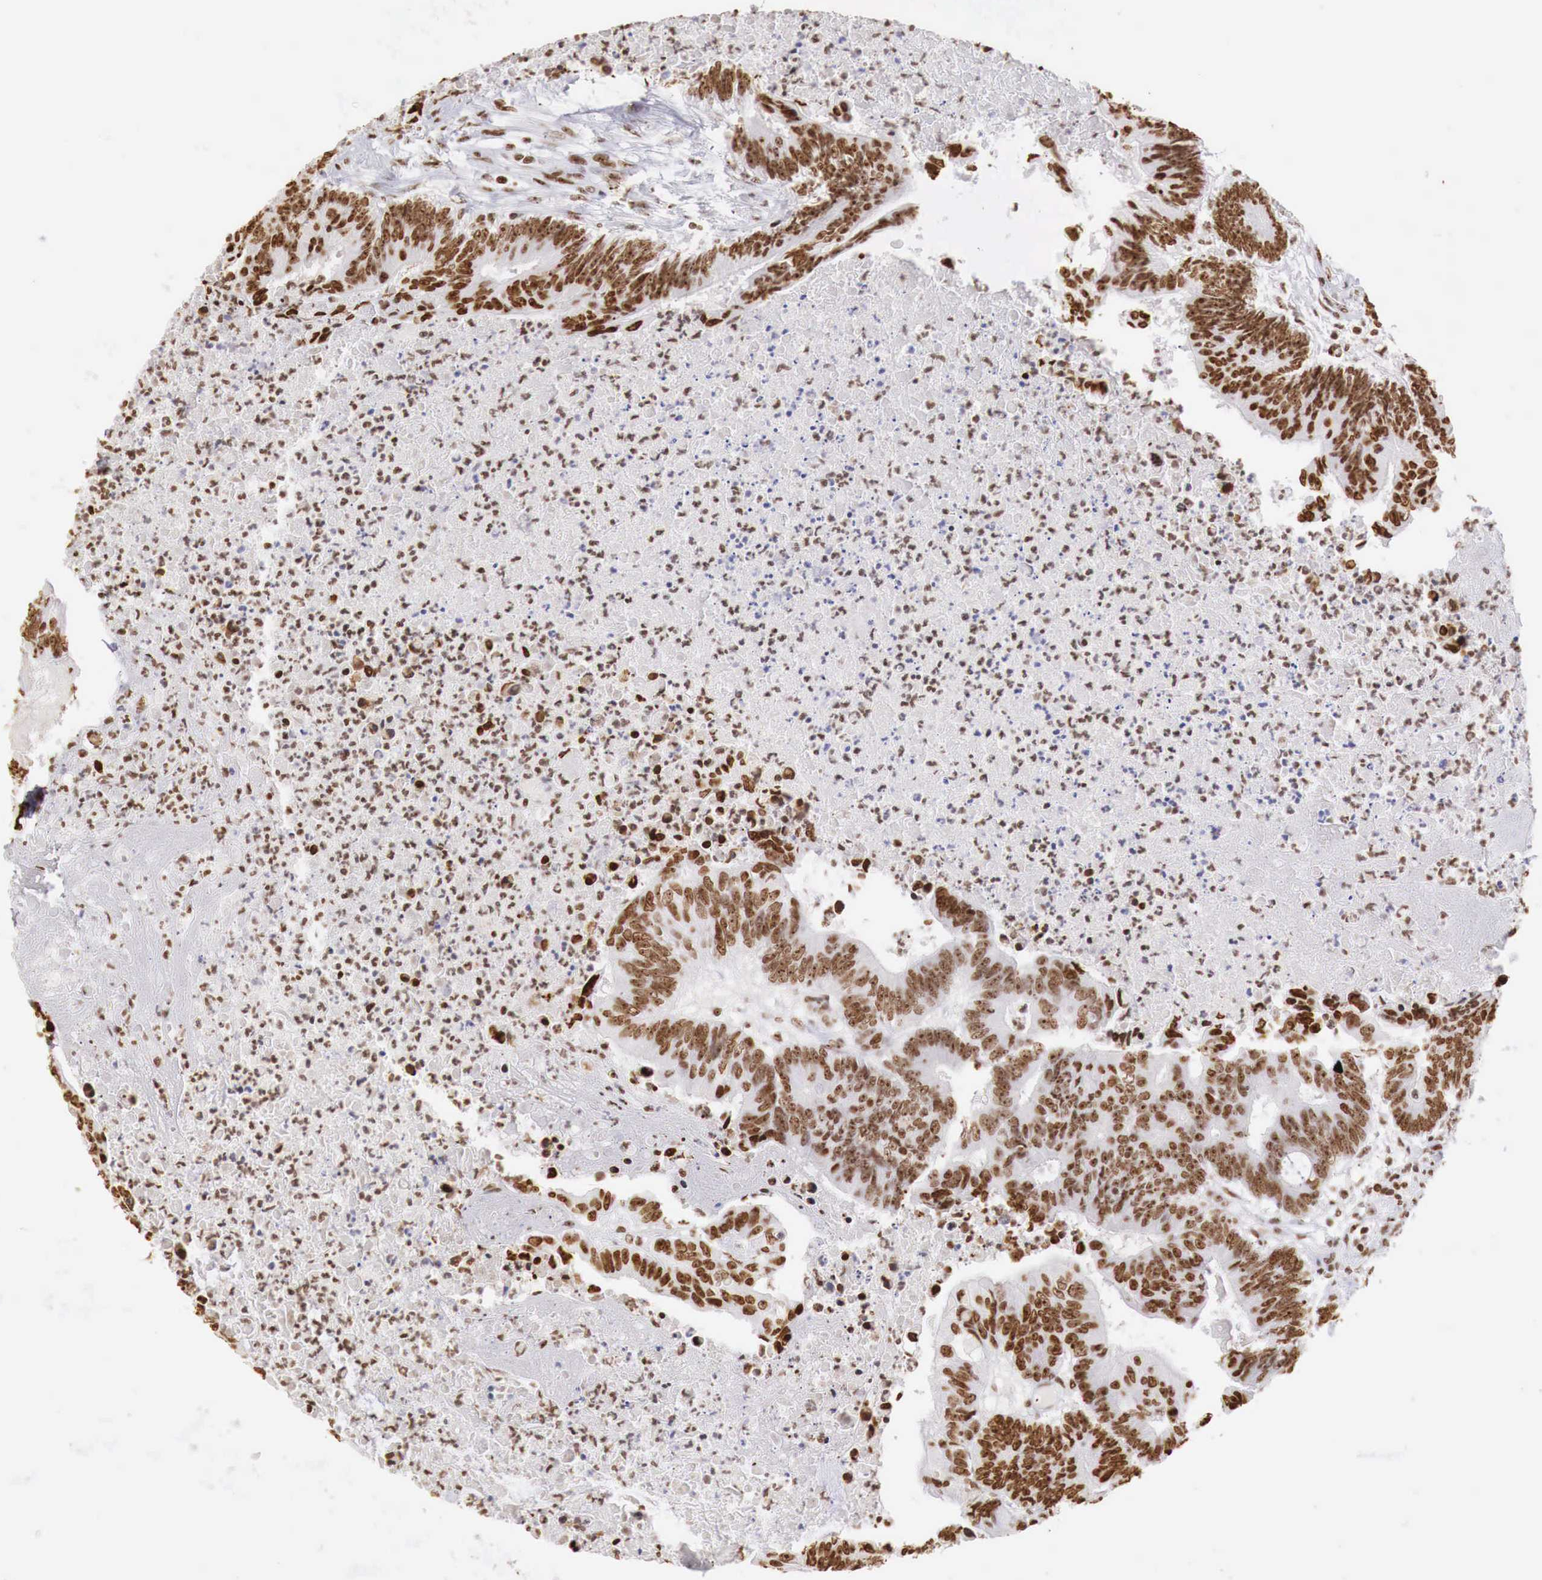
{"staining": {"intensity": "strong", "quantity": ">75%", "location": "nuclear"}, "tissue": "colorectal cancer", "cell_type": "Tumor cells", "image_type": "cancer", "snomed": [{"axis": "morphology", "description": "Adenocarcinoma, NOS"}, {"axis": "topography", "description": "Colon"}], "caption": "Protein expression analysis of human colorectal adenocarcinoma reveals strong nuclear positivity in approximately >75% of tumor cells. (IHC, brightfield microscopy, high magnification).", "gene": "DKC1", "patient": {"sex": "male", "age": 65}}